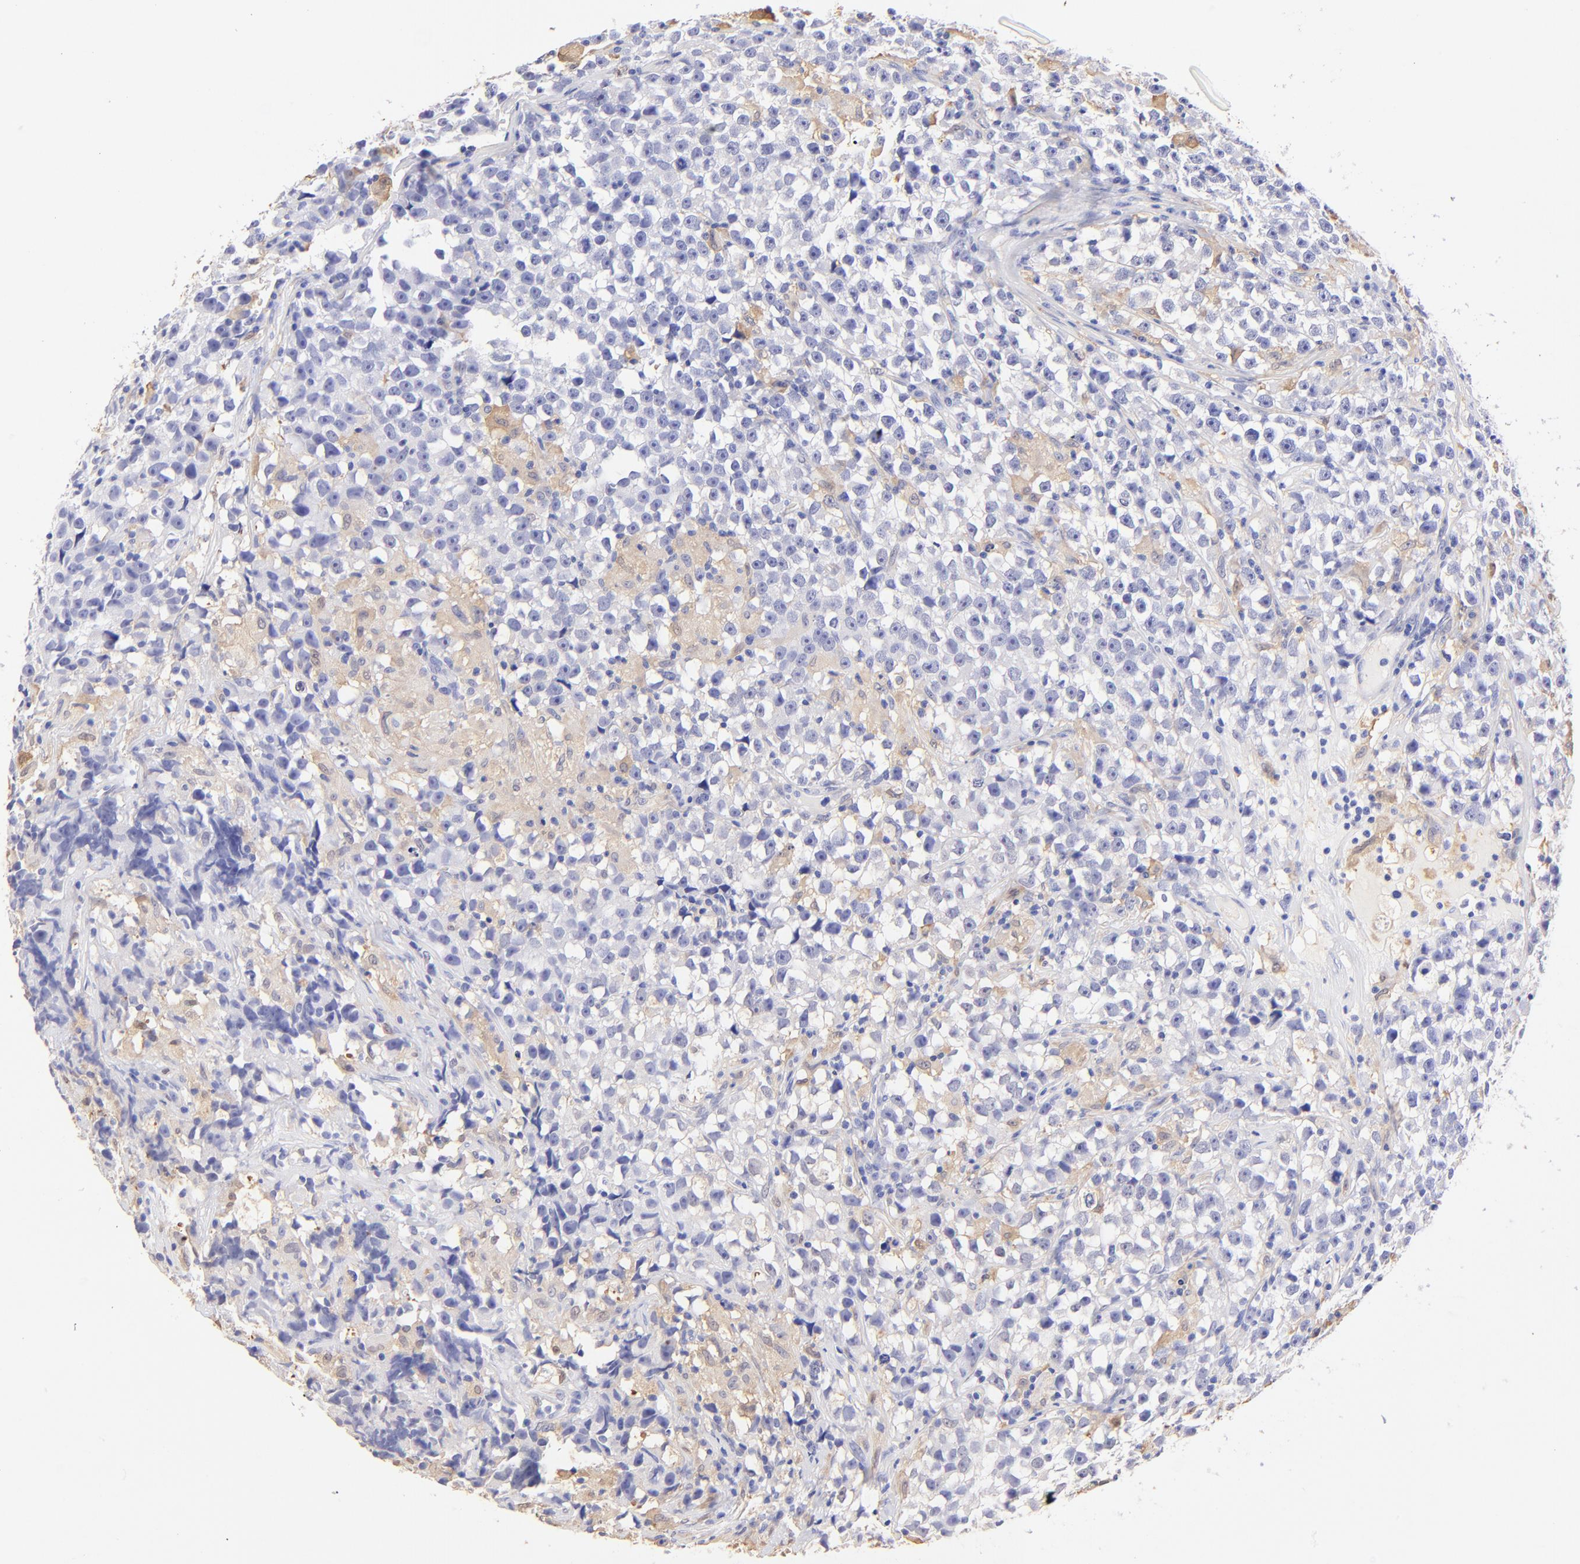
{"staining": {"intensity": "negative", "quantity": "none", "location": "none"}, "tissue": "testis cancer", "cell_type": "Tumor cells", "image_type": "cancer", "snomed": [{"axis": "morphology", "description": "Seminoma, NOS"}, {"axis": "topography", "description": "Testis"}], "caption": "A high-resolution histopathology image shows immunohistochemistry staining of testis seminoma, which demonstrates no significant expression in tumor cells. Brightfield microscopy of IHC stained with DAB (brown) and hematoxylin (blue), captured at high magnification.", "gene": "ALDH1A1", "patient": {"sex": "male", "age": 33}}